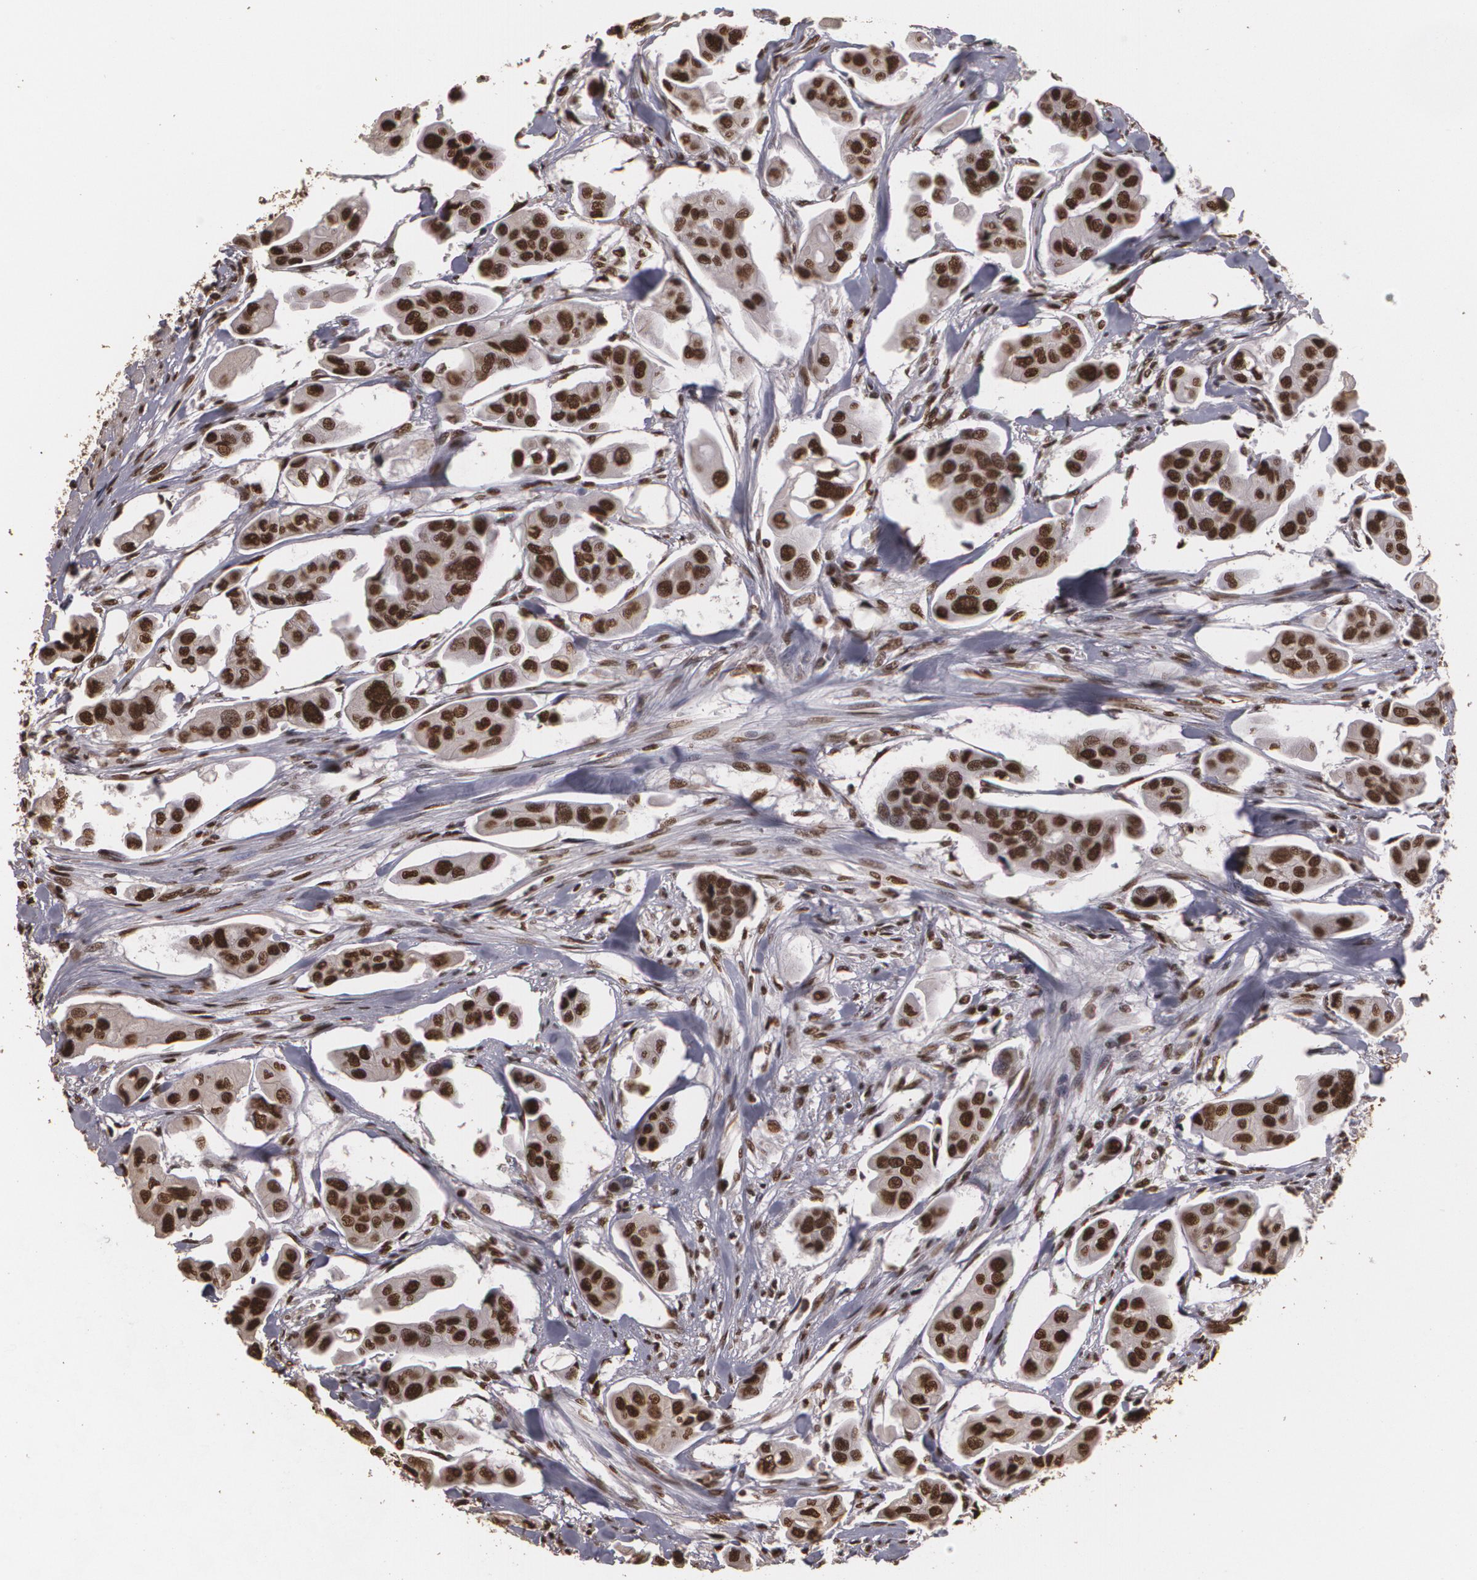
{"staining": {"intensity": "strong", "quantity": ">75%", "location": "cytoplasmic/membranous,nuclear"}, "tissue": "urothelial cancer", "cell_type": "Tumor cells", "image_type": "cancer", "snomed": [{"axis": "morphology", "description": "Adenocarcinoma, NOS"}, {"axis": "topography", "description": "Urinary bladder"}], "caption": "The micrograph shows staining of urothelial cancer, revealing strong cytoplasmic/membranous and nuclear protein staining (brown color) within tumor cells.", "gene": "RCOR1", "patient": {"sex": "male", "age": 61}}